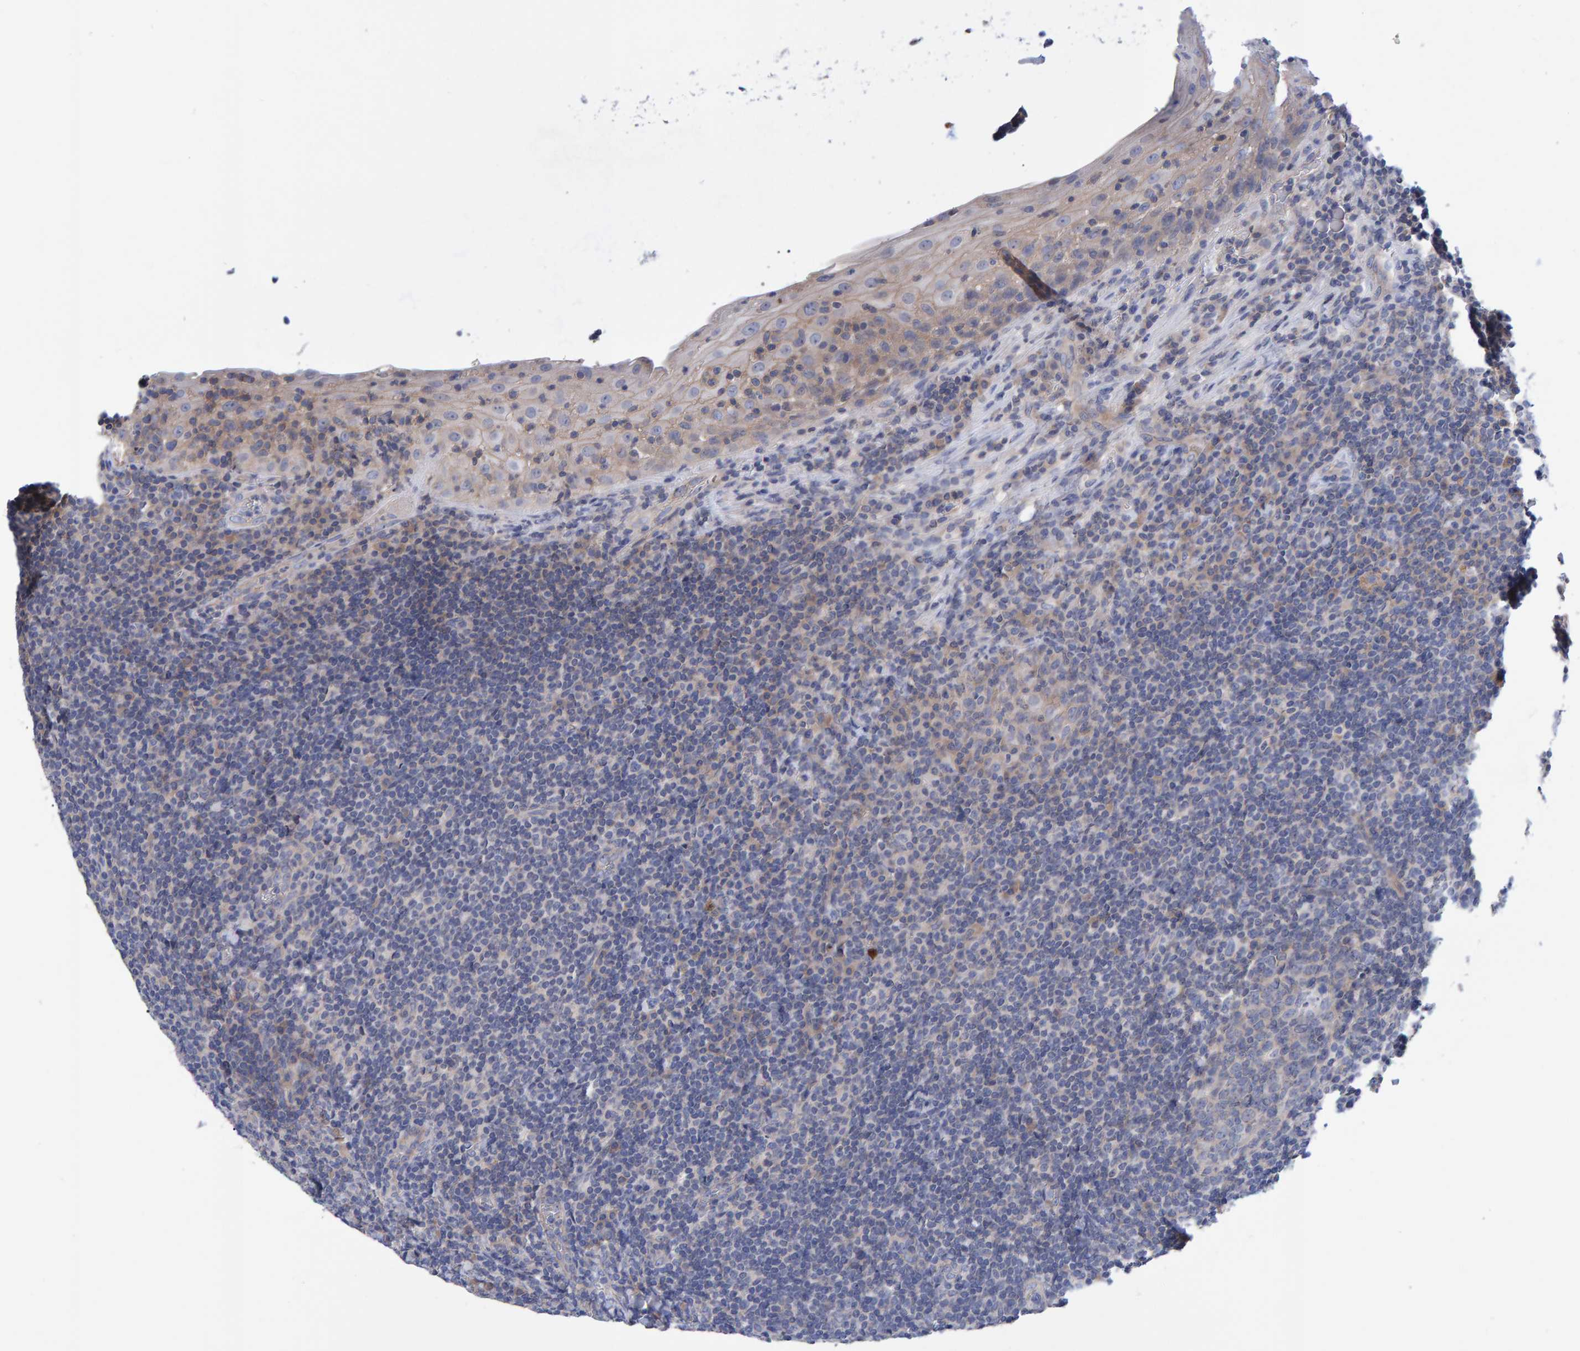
{"staining": {"intensity": "negative", "quantity": "none", "location": "none"}, "tissue": "tonsil", "cell_type": "Germinal center cells", "image_type": "normal", "snomed": [{"axis": "morphology", "description": "Normal tissue, NOS"}, {"axis": "topography", "description": "Tonsil"}], "caption": "Micrograph shows no significant protein expression in germinal center cells of normal tonsil. The staining is performed using DAB brown chromogen with nuclei counter-stained in using hematoxylin.", "gene": "EFR3A", "patient": {"sex": "male", "age": 37}}